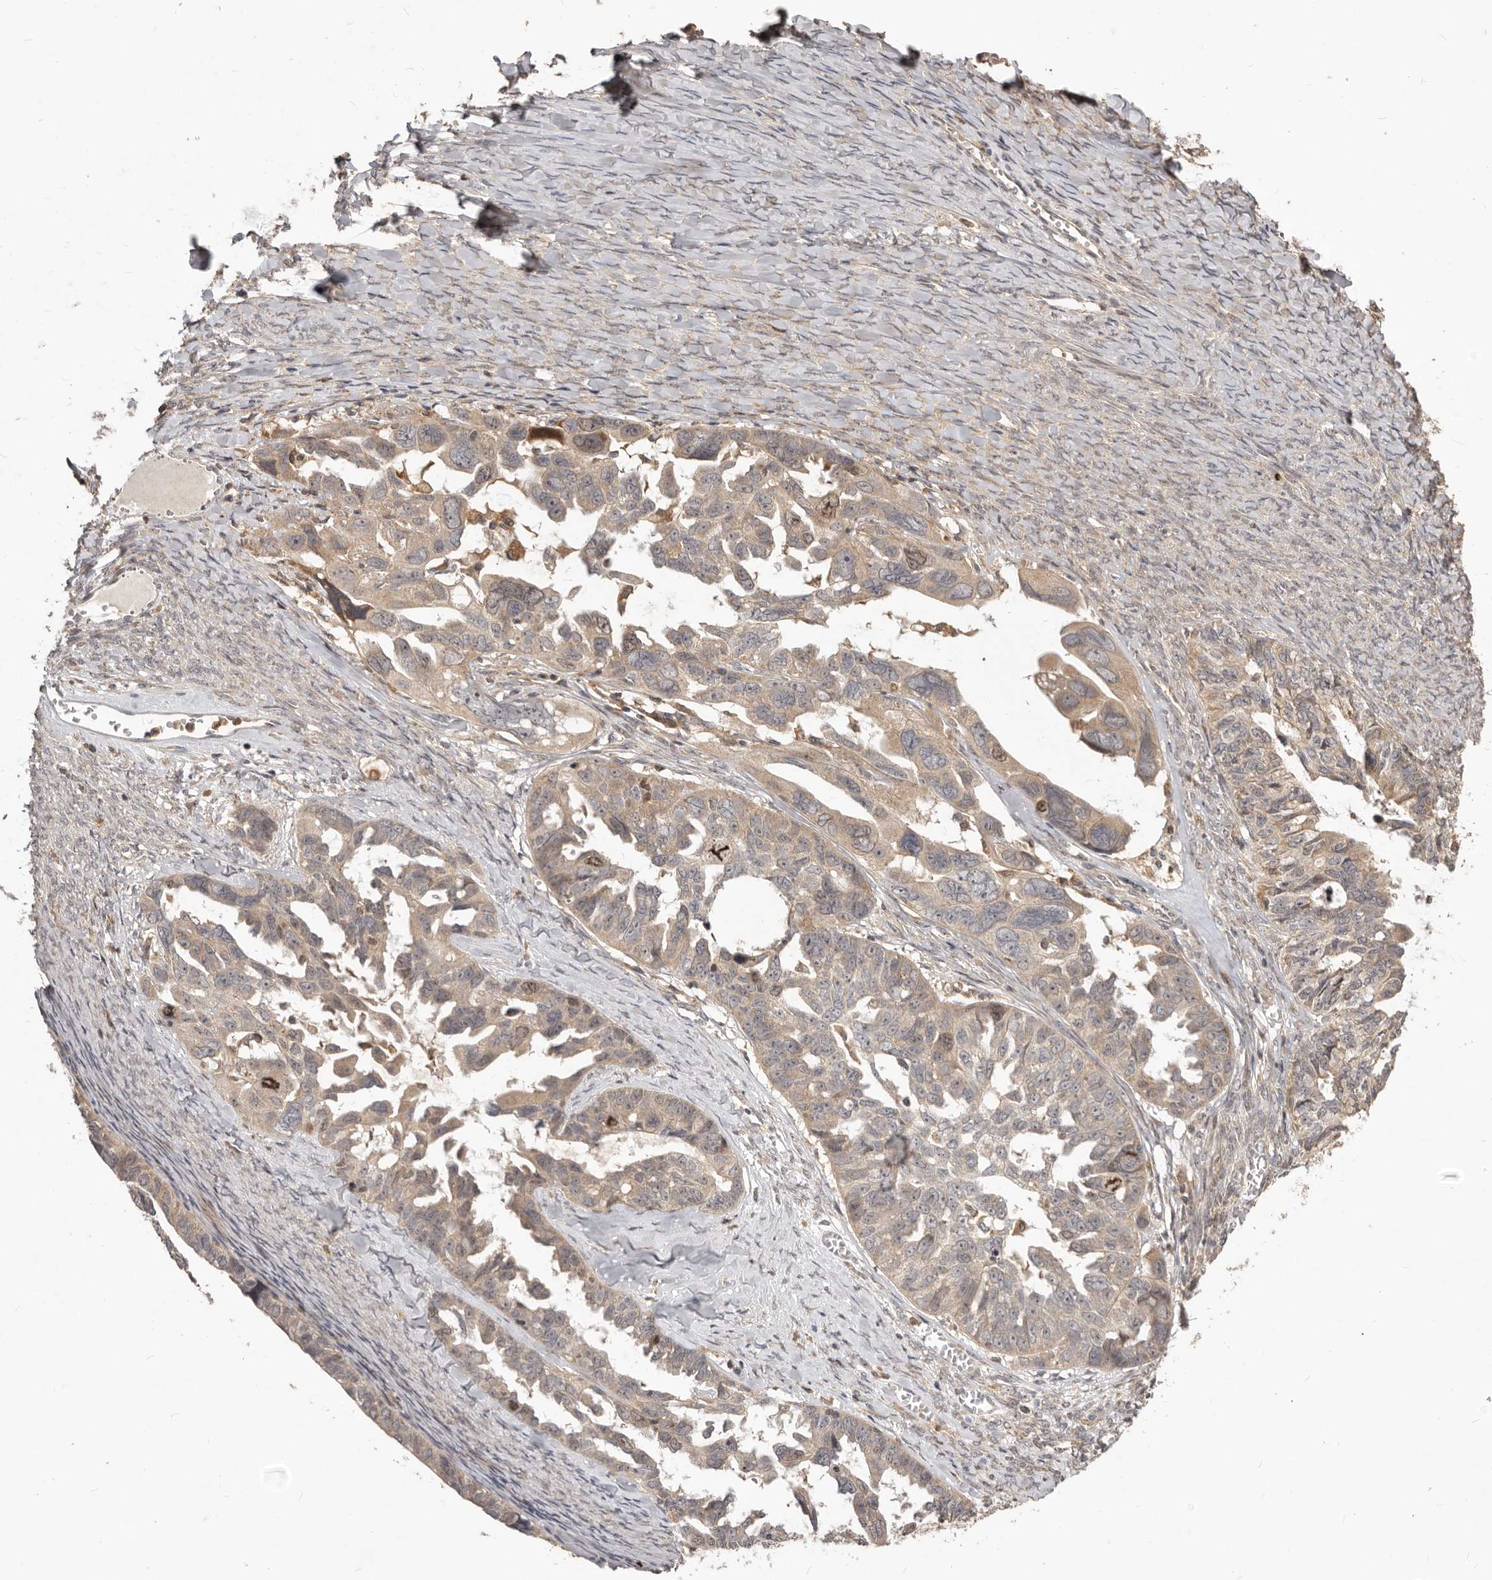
{"staining": {"intensity": "weak", "quantity": "25%-75%", "location": "cytoplasmic/membranous"}, "tissue": "ovarian cancer", "cell_type": "Tumor cells", "image_type": "cancer", "snomed": [{"axis": "morphology", "description": "Cystadenocarcinoma, serous, NOS"}, {"axis": "topography", "description": "Ovary"}], "caption": "Protein expression by immunohistochemistry (IHC) reveals weak cytoplasmic/membranous staining in approximately 25%-75% of tumor cells in ovarian cancer. Immunohistochemistry (ihc) stains the protein in brown and the nuclei are stained blue.", "gene": "RNF187", "patient": {"sex": "female", "age": 79}}